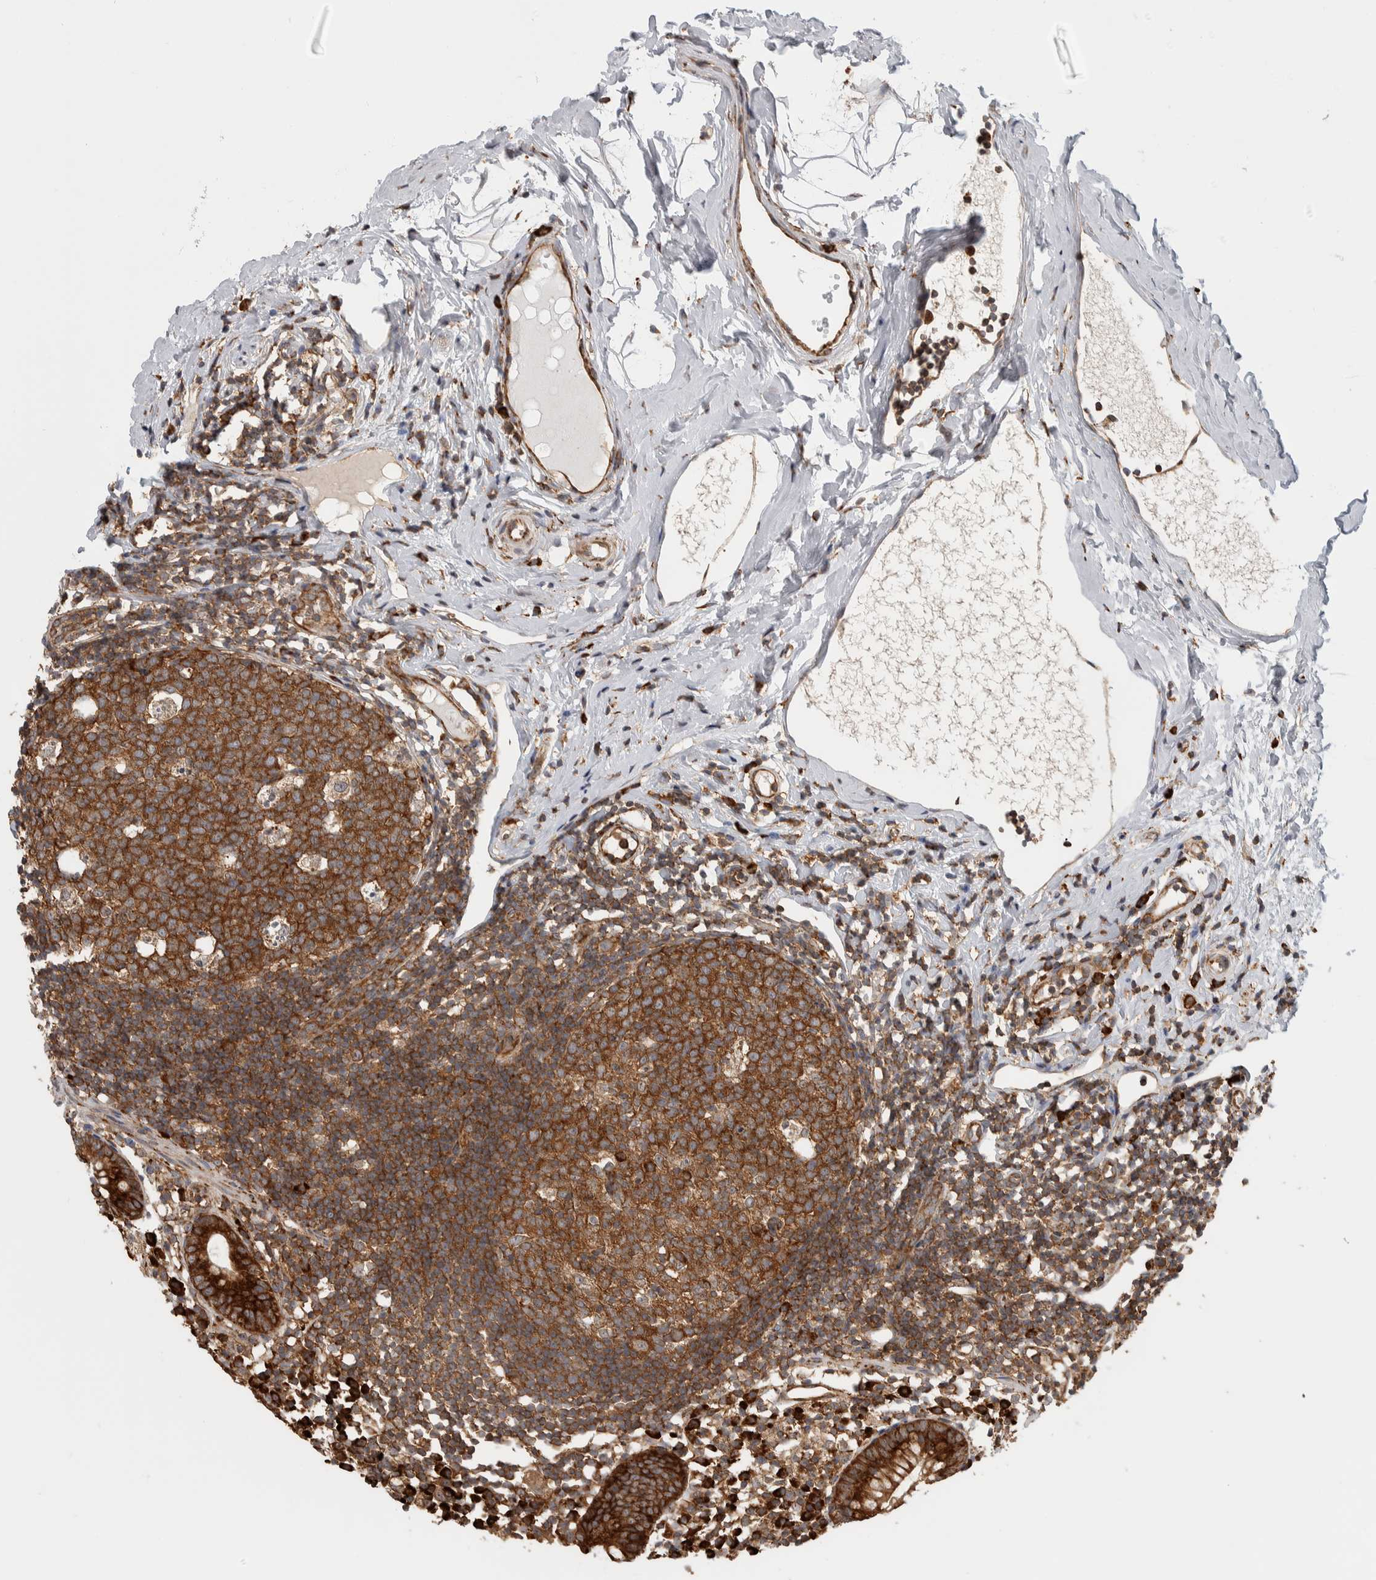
{"staining": {"intensity": "strong", "quantity": ">75%", "location": "cytoplasmic/membranous"}, "tissue": "appendix", "cell_type": "Glandular cells", "image_type": "normal", "snomed": [{"axis": "morphology", "description": "Normal tissue, NOS"}, {"axis": "topography", "description": "Appendix"}], "caption": "Protein staining displays strong cytoplasmic/membranous positivity in about >75% of glandular cells in normal appendix.", "gene": "EIF3H", "patient": {"sex": "female", "age": 20}}